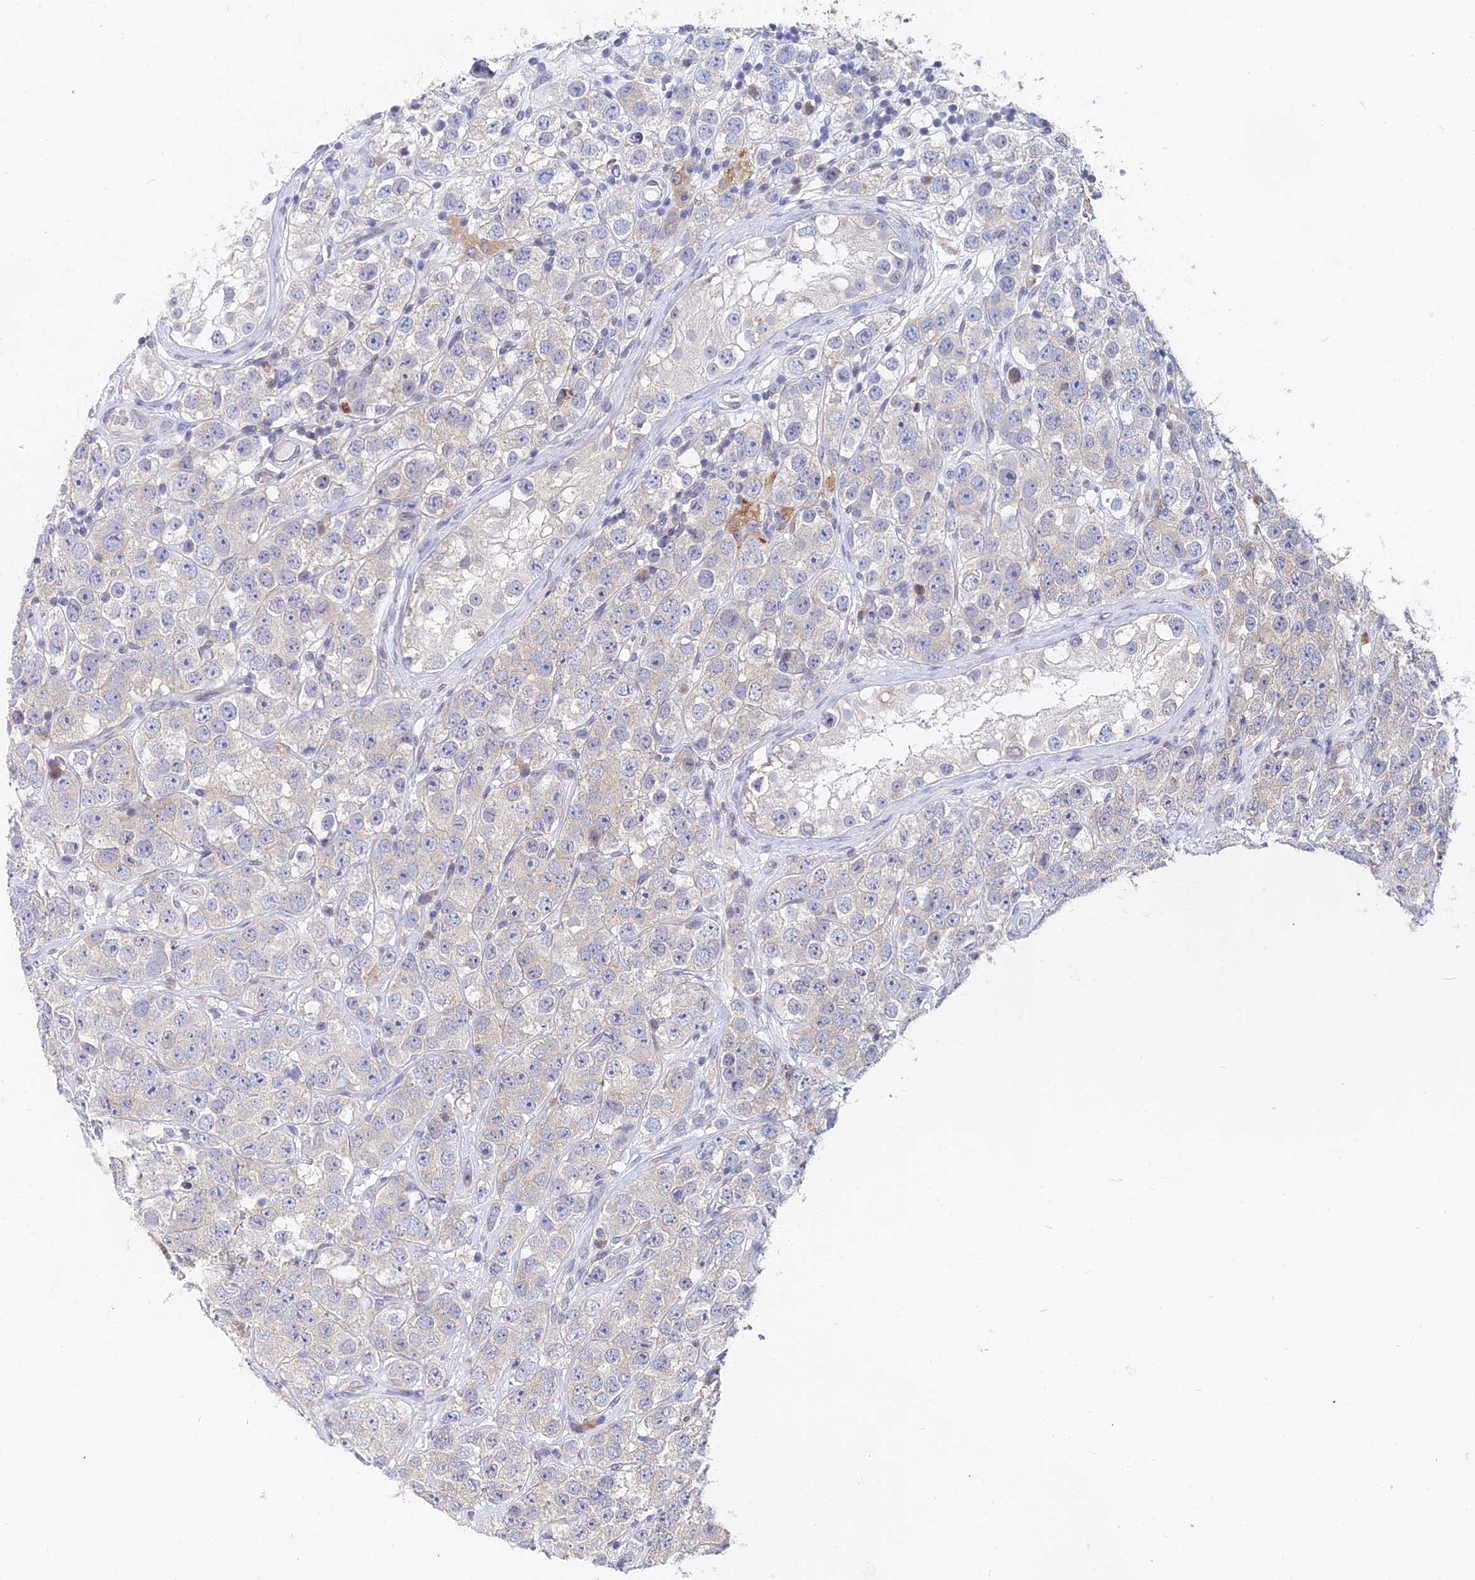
{"staining": {"intensity": "negative", "quantity": "none", "location": "none"}, "tissue": "testis cancer", "cell_type": "Tumor cells", "image_type": "cancer", "snomed": [{"axis": "morphology", "description": "Seminoma, NOS"}, {"axis": "topography", "description": "Testis"}], "caption": "An IHC image of seminoma (testis) is shown. There is no staining in tumor cells of seminoma (testis).", "gene": "B3GALT4", "patient": {"sex": "male", "age": 28}}